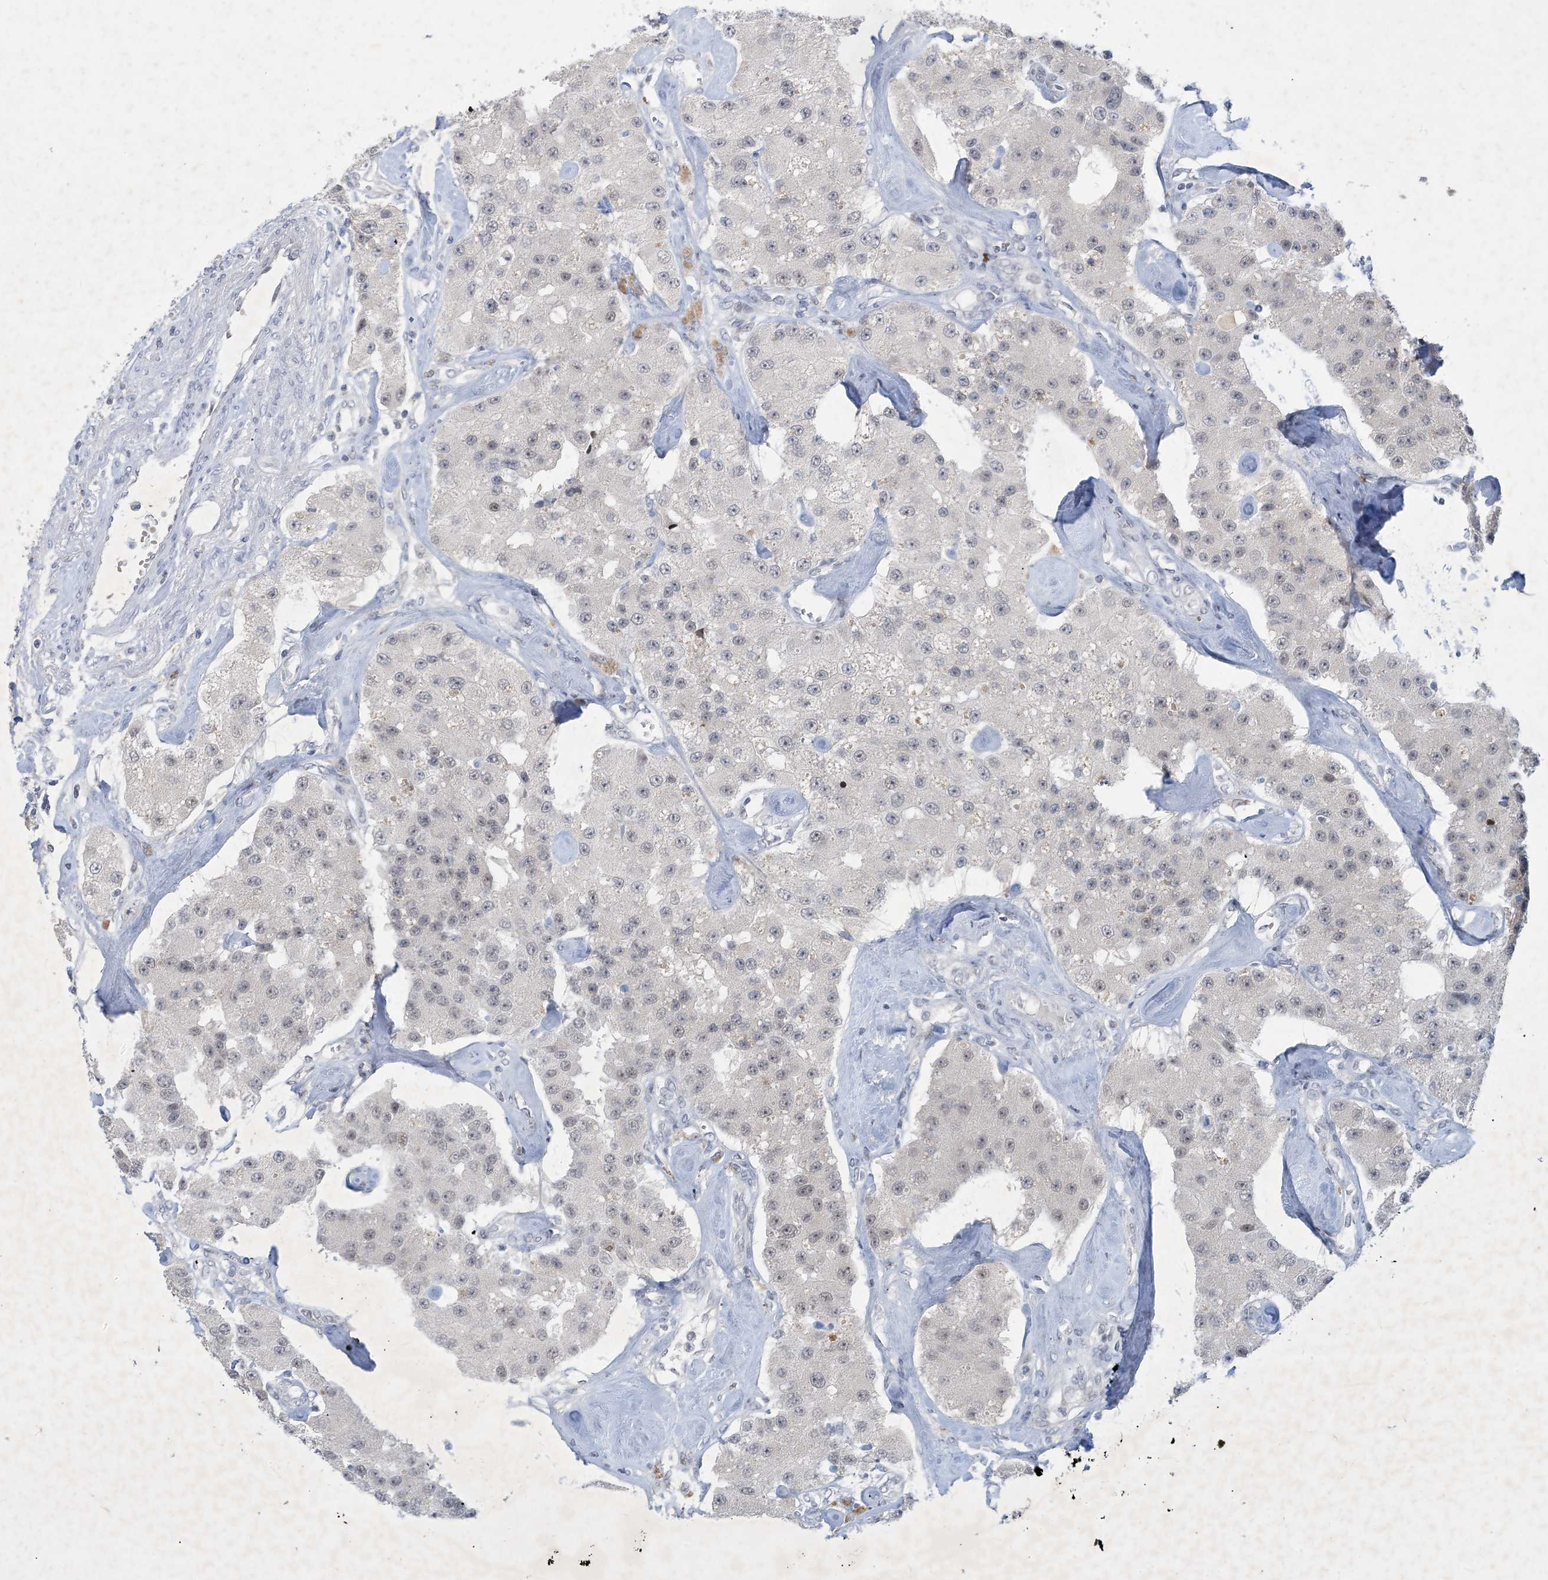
{"staining": {"intensity": "weak", "quantity": "<25%", "location": "nuclear"}, "tissue": "carcinoid", "cell_type": "Tumor cells", "image_type": "cancer", "snomed": [{"axis": "morphology", "description": "Carcinoid, malignant, NOS"}, {"axis": "topography", "description": "Pancreas"}], "caption": "A high-resolution photomicrograph shows IHC staining of malignant carcinoid, which exhibits no significant expression in tumor cells.", "gene": "ZNF674", "patient": {"sex": "male", "age": 41}}